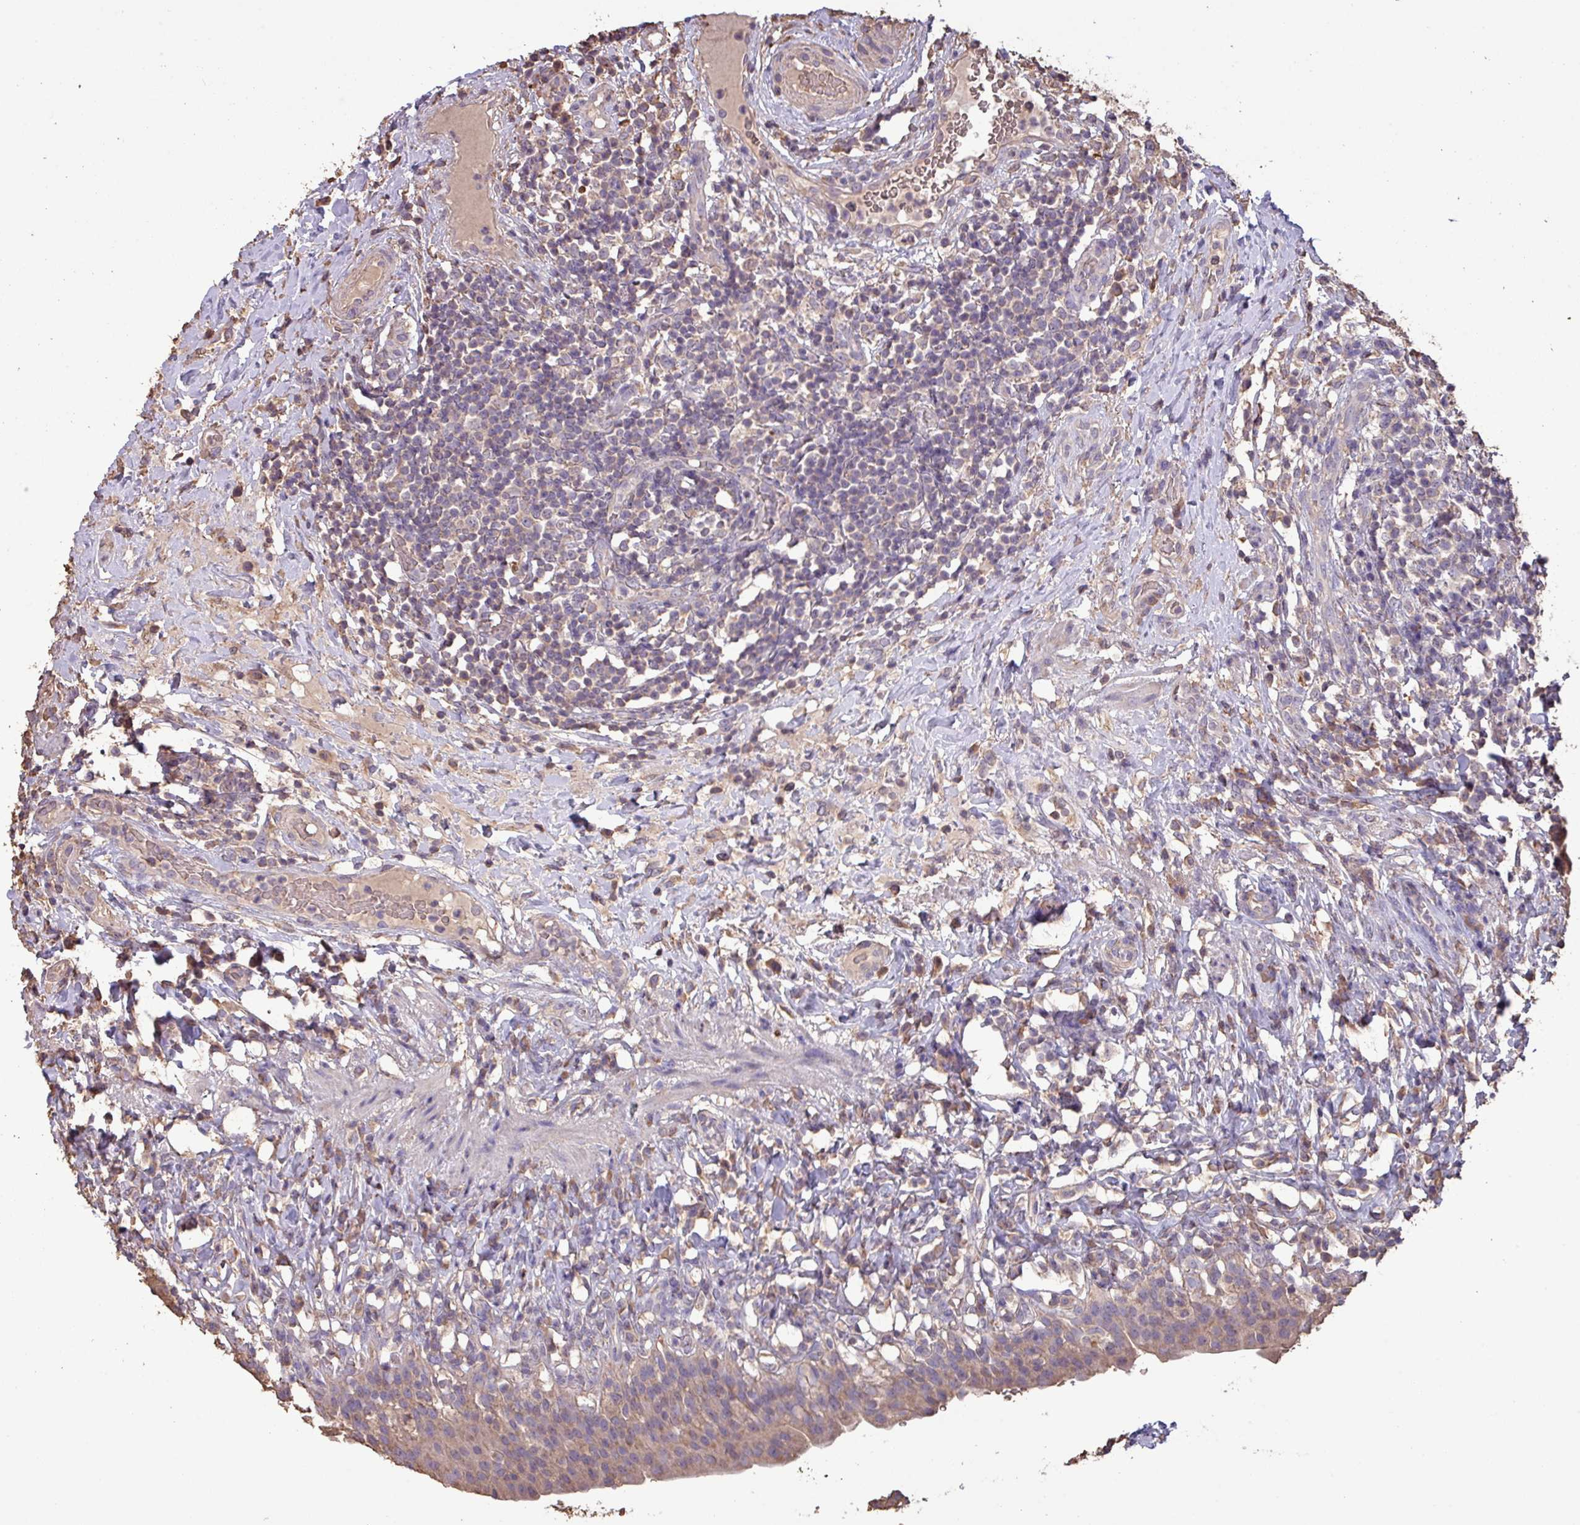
{"staining": {"intensity": "moderate", "quantity": ">75%", "location": "cytoplasmic/membranous"}, "tissue": "urinary bladder", "cell_type": "Urothelial cells", "image_type": "normal", "snomed": [{"axis": "morphology", "description": "Normal tissue, NOS"}, {"axis": "morphology", "description": "Inflammation, NOS"}, {"axis": "topography", "description": "Urinary bladder"}], "caption": "High-power microscopy captured an immunohistochemistry (IHC) histopathology image of unremarkable urinary bladder, revealing moderate cytoplasmic/membranous staining in approximately >75% of urothelial cells.", "gene": "CAMK2A", "patient": {"sex": "male", "age": 64}}